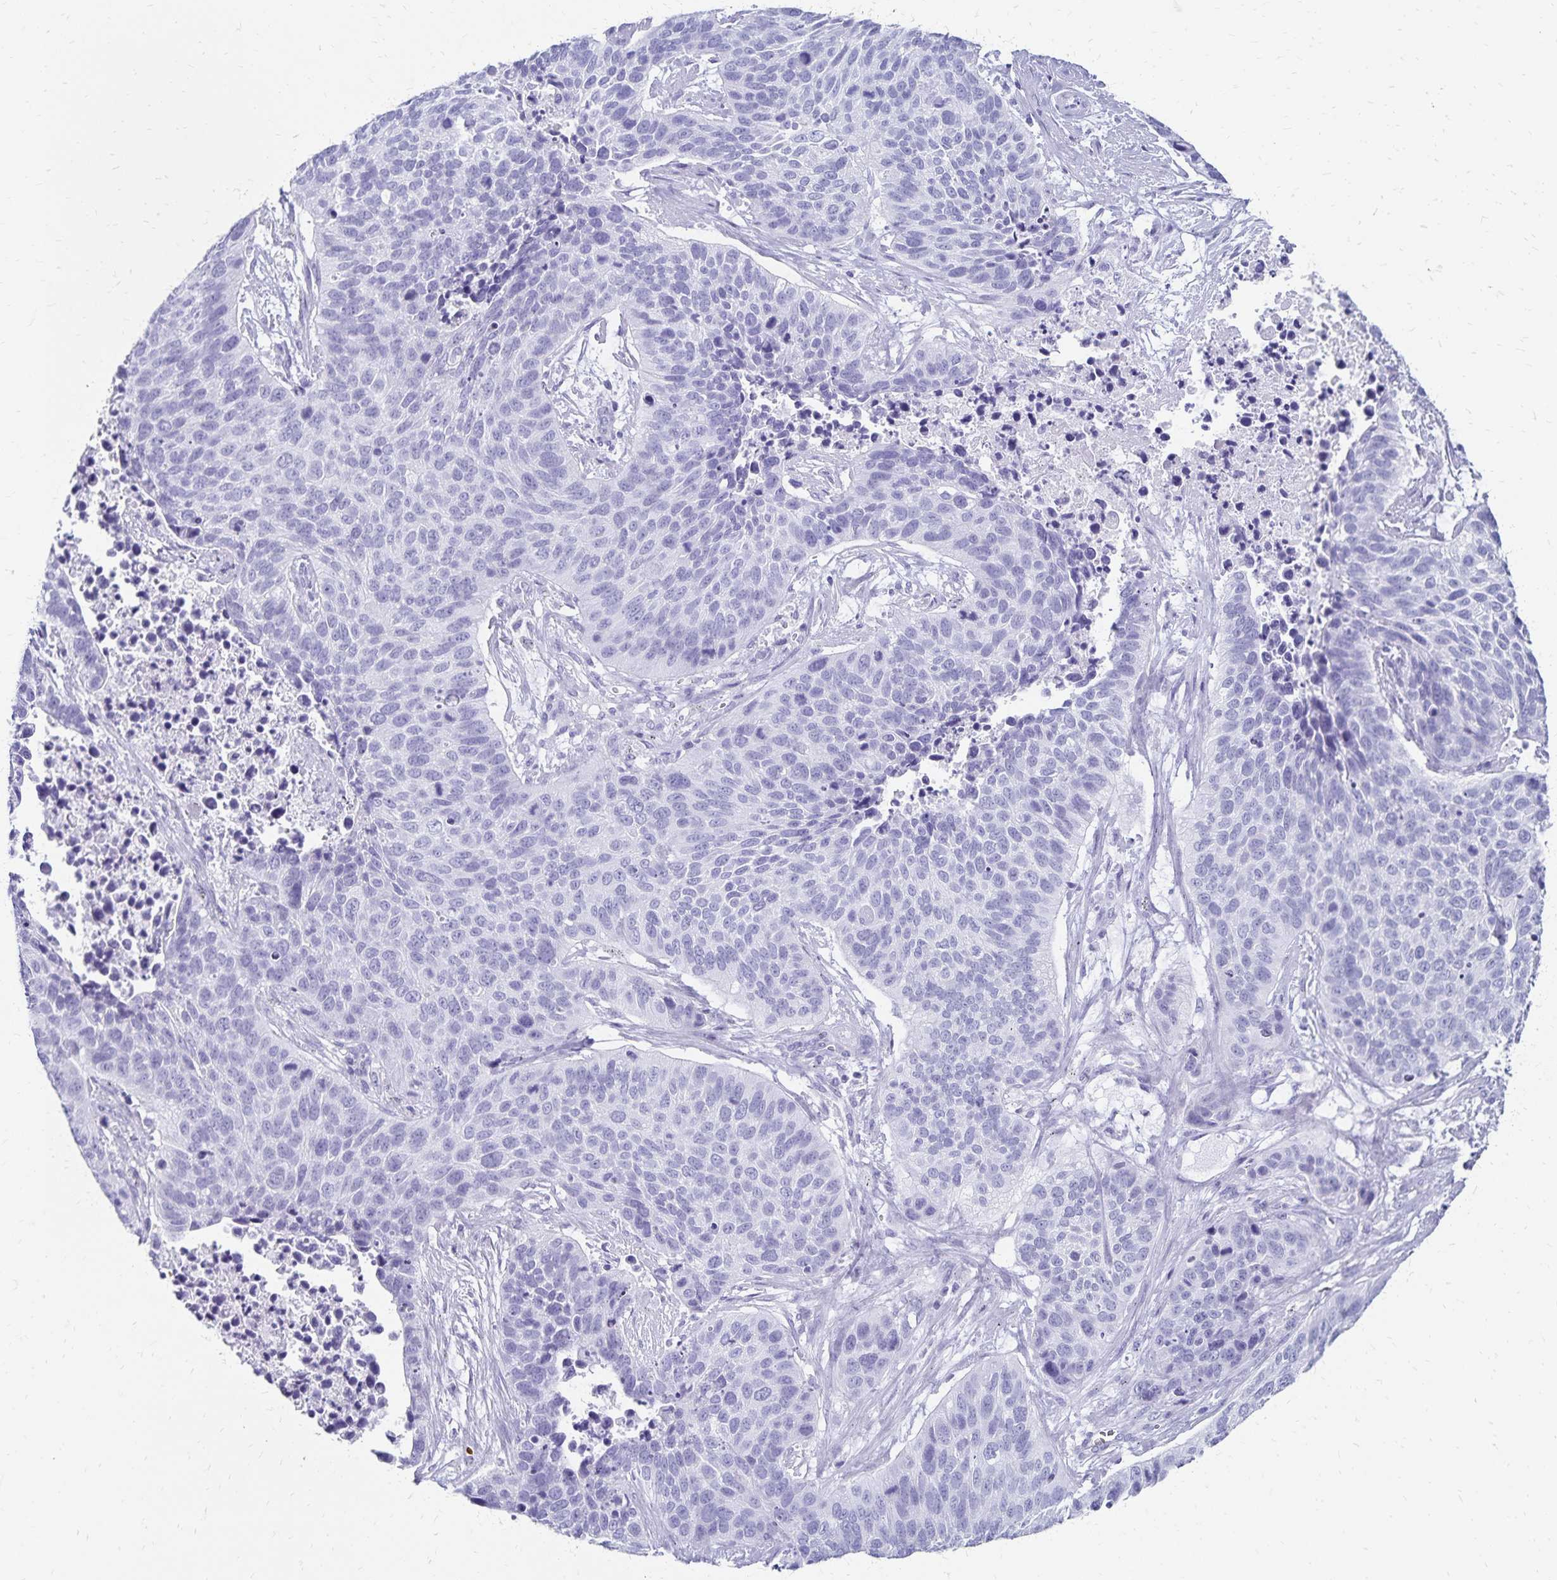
{"staining": {"intensity": "negative", "quantity": "none", "location": "none"}, "tissue": "lung cancer", "cell_type": "Tumor cells", "image_type": "cancer", "snomed": [{"axis": "morphology", "description": "Squamous cell carcinoma, NOS"}, {"axis": "topography", "description": "Lung"}], "caption": "Tumor cells are negative for protein expression in human squamous cell carcinoma (lung).", "gene": "GIP", "patient": {"sex": "male", "age": 62}}